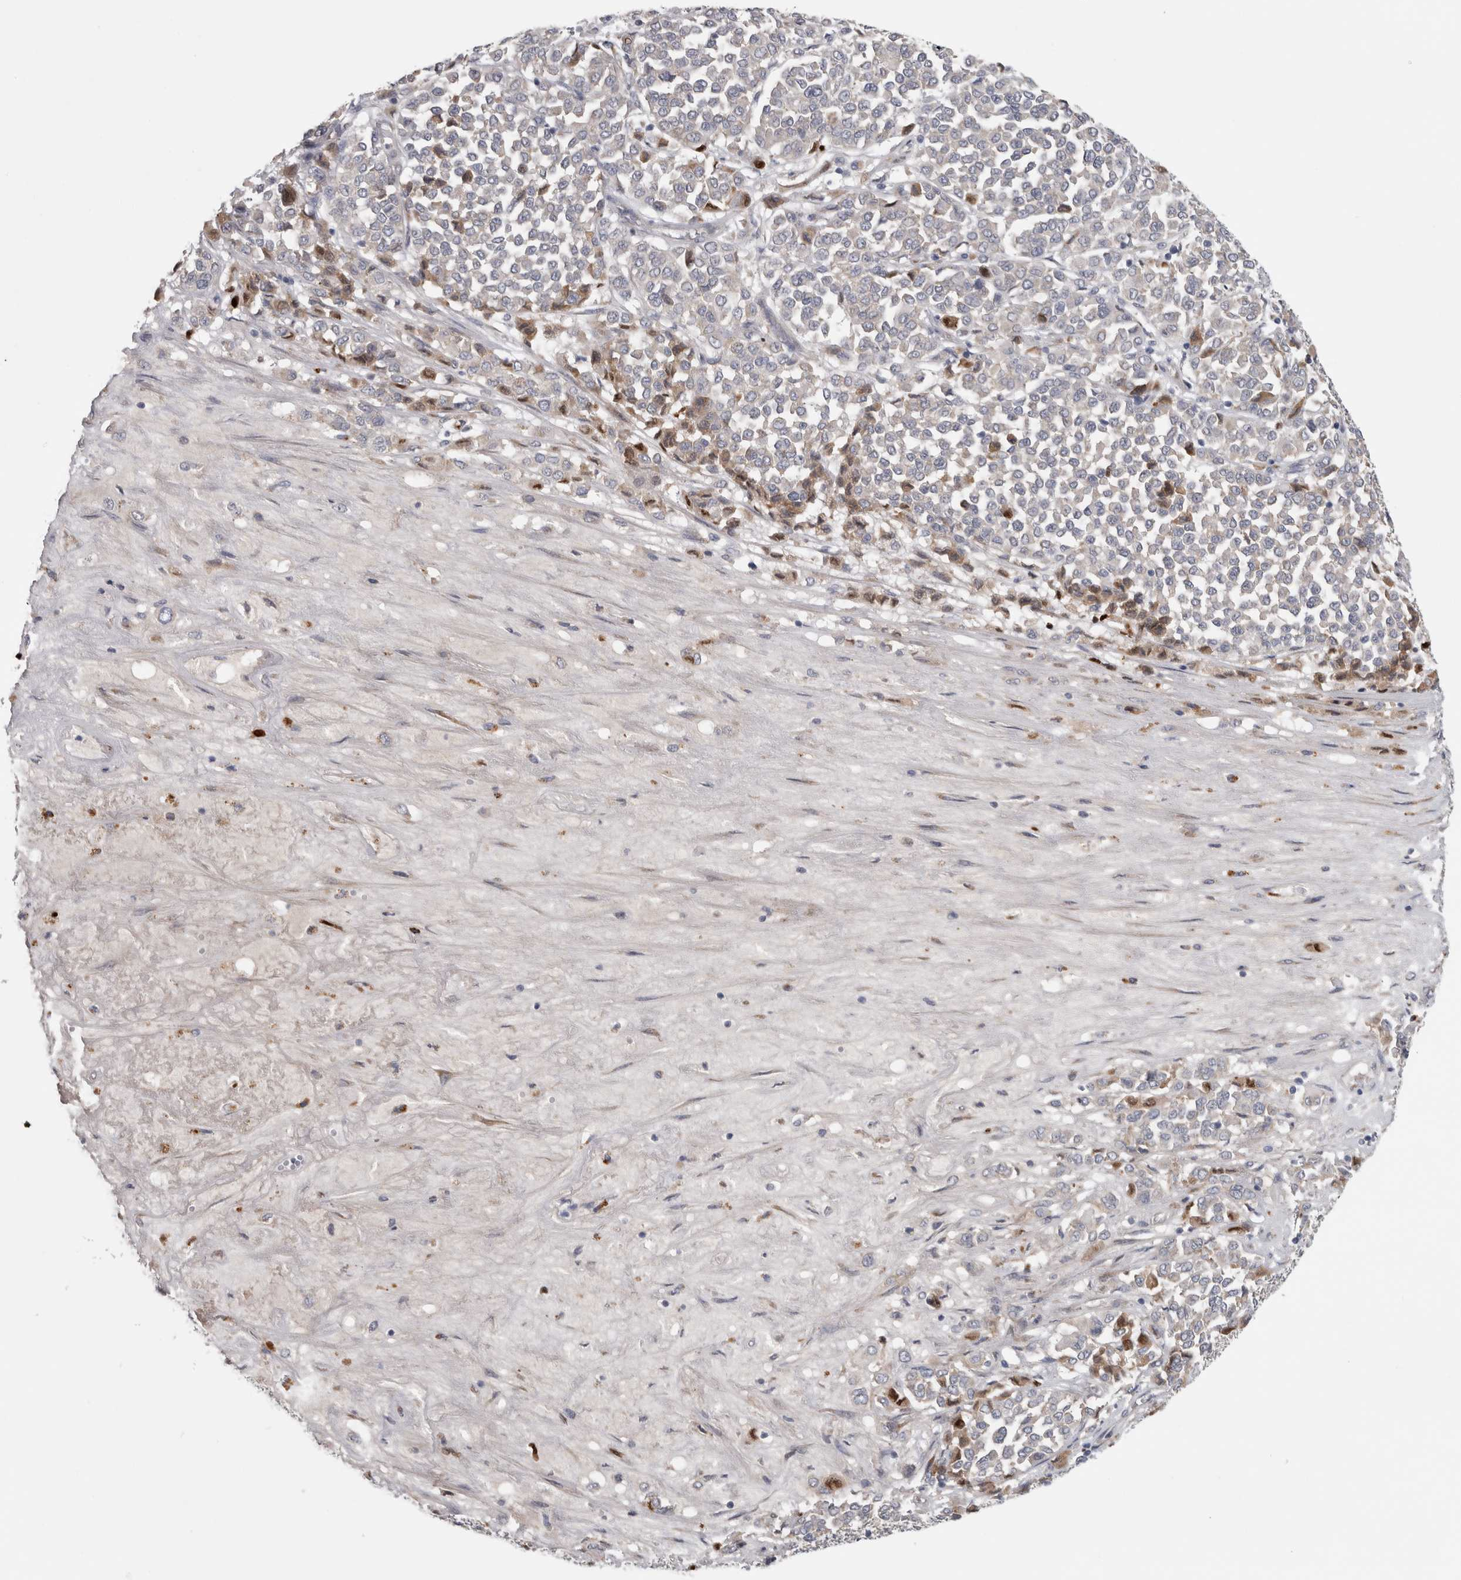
{"staining": {"intensity": "negative", "quantity": "none", "location": "none"}, "tissue": "melanoma", "cell_type": "Tumor cells", "image_type": "cancer", "snomed": [{"axis": "morphology", "description": "Malignant melanoma, Metastatic site"}, {"axis": "topography", "description": "Pancreas"}], "caption": "Micrograph shows no significant protein staining in tumor cells of malignant melanoma (metastatic site).", "gene": "ATXN2", "patient": {"sex": "female", "age": 30}}